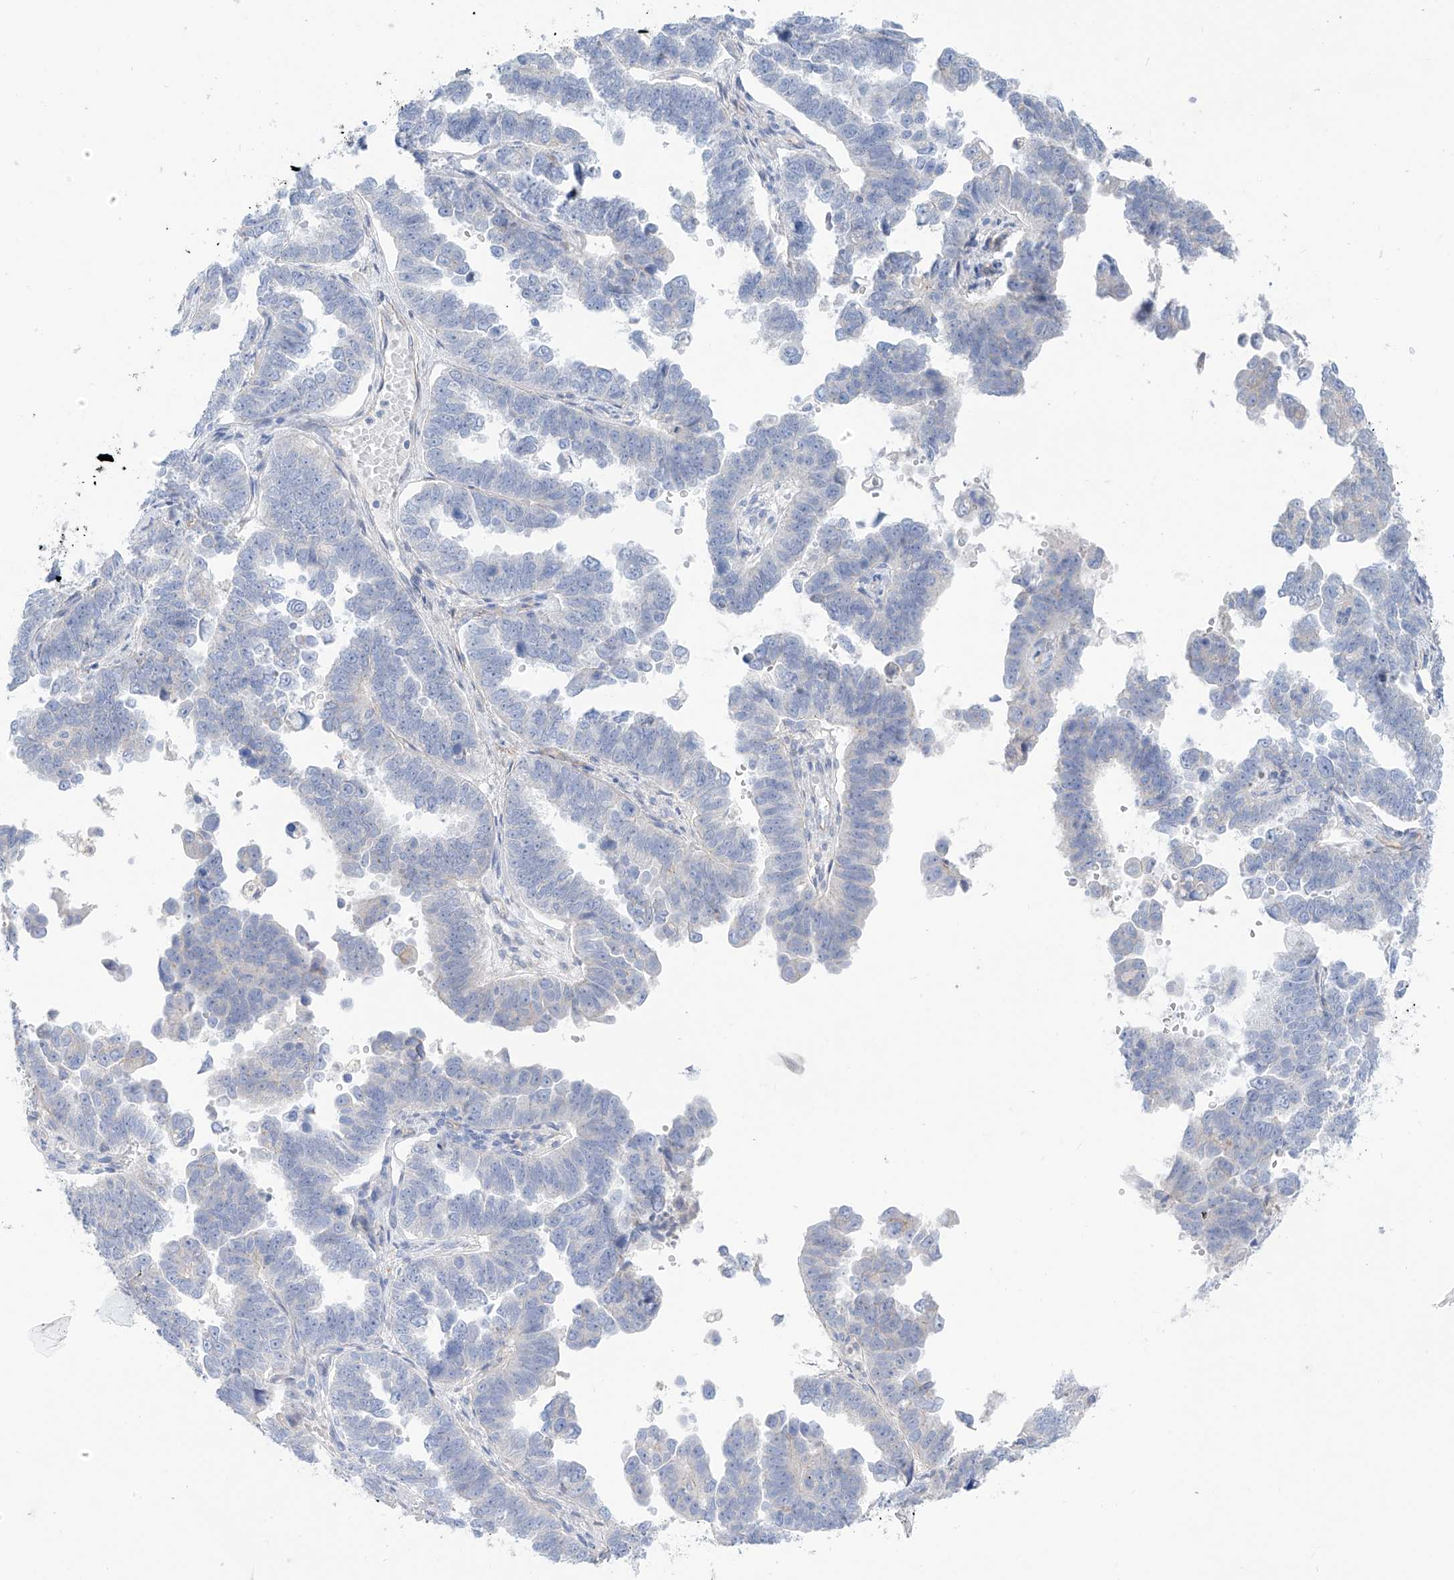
{"staining": {"intensity": "negative", "quantity": "none", "location": "none"}, "tissue": "endometrial cancer", "cell_type": "Tumor cells", "image_type": "cancer", "snomed": [{"axis": "morphology", "description": "Adenocarcinoma, NOS"}, {"axis": "topography", "description": "Endometrium"}], "caption": "DAB (3,3'-diaminobenzidine) immunohistochemical staining of human endometrial cancer (adenocarcinoma) demonstrates no significant staining in tumor cells. (DAB (3,3'-diaminobenzidine) immunohistochemistry (IHC) visualized using brightfield microscopy, high magnification).", "gene": "ITGA9", "patient": {"sex": "female", "age": 75}}